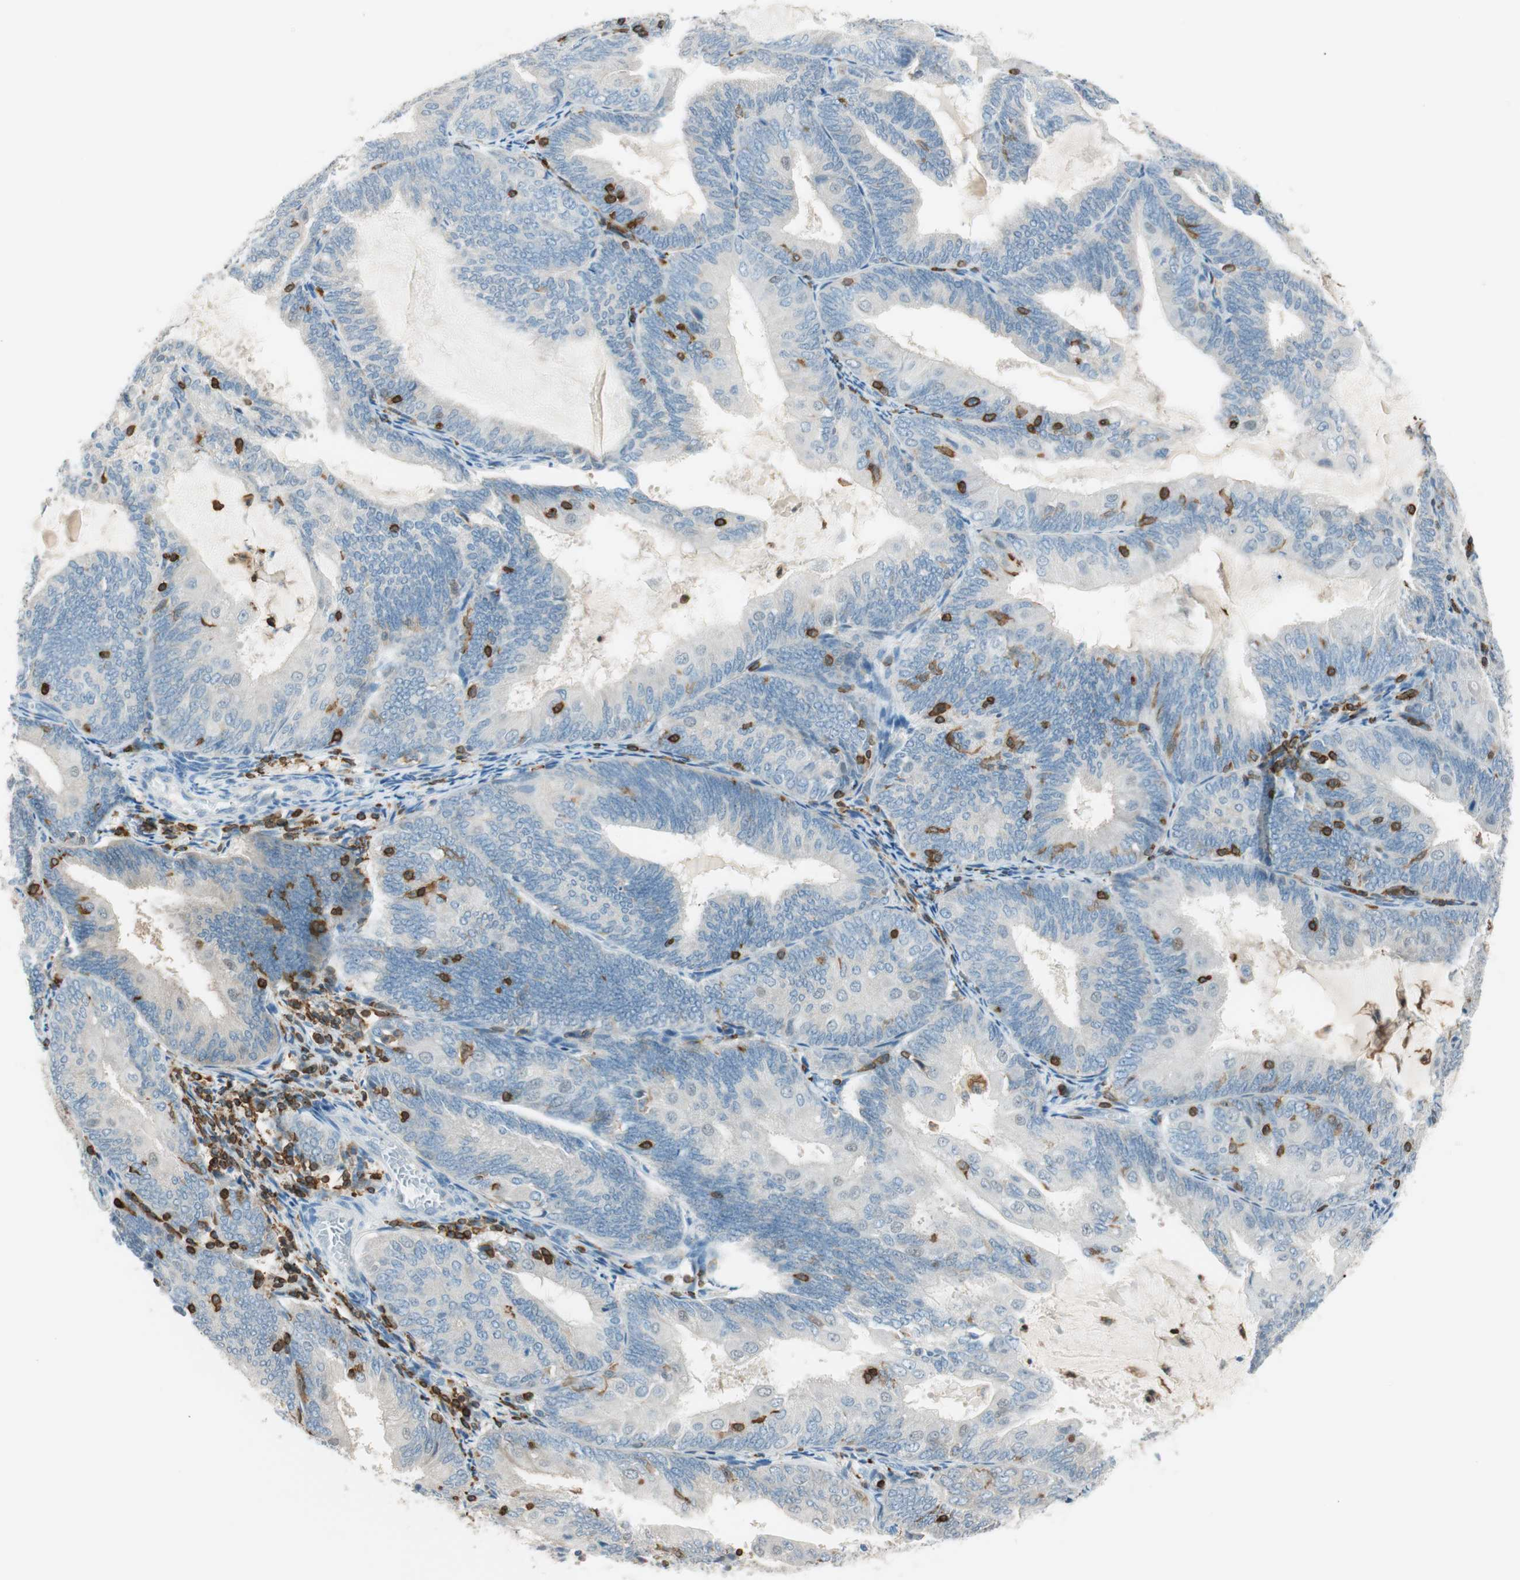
{"staining": {"intensity": "weak", "quantity": "25%-75%", "location": "cytoplasmic/membranous"}, "tissue": "endometrial cancer", "cell_type": "Tumor cells", "image_type": "cancer", "snomed": [{"axis": "morphology", "description": "Adenocarcinoma, NOS"}, {"axis": "topography", "description": "Endometrium"}], "caption": "Tumor cells display low levels of weak cytoplasmic/membranous expression in about 25%-75% of cells in human endometrial cancer (adenocarcinoma). (Brightfield microscopy of DAB IHC at high magnification).", "gene": "HPGD", "patient": {"sex": "female", "age": 81}}